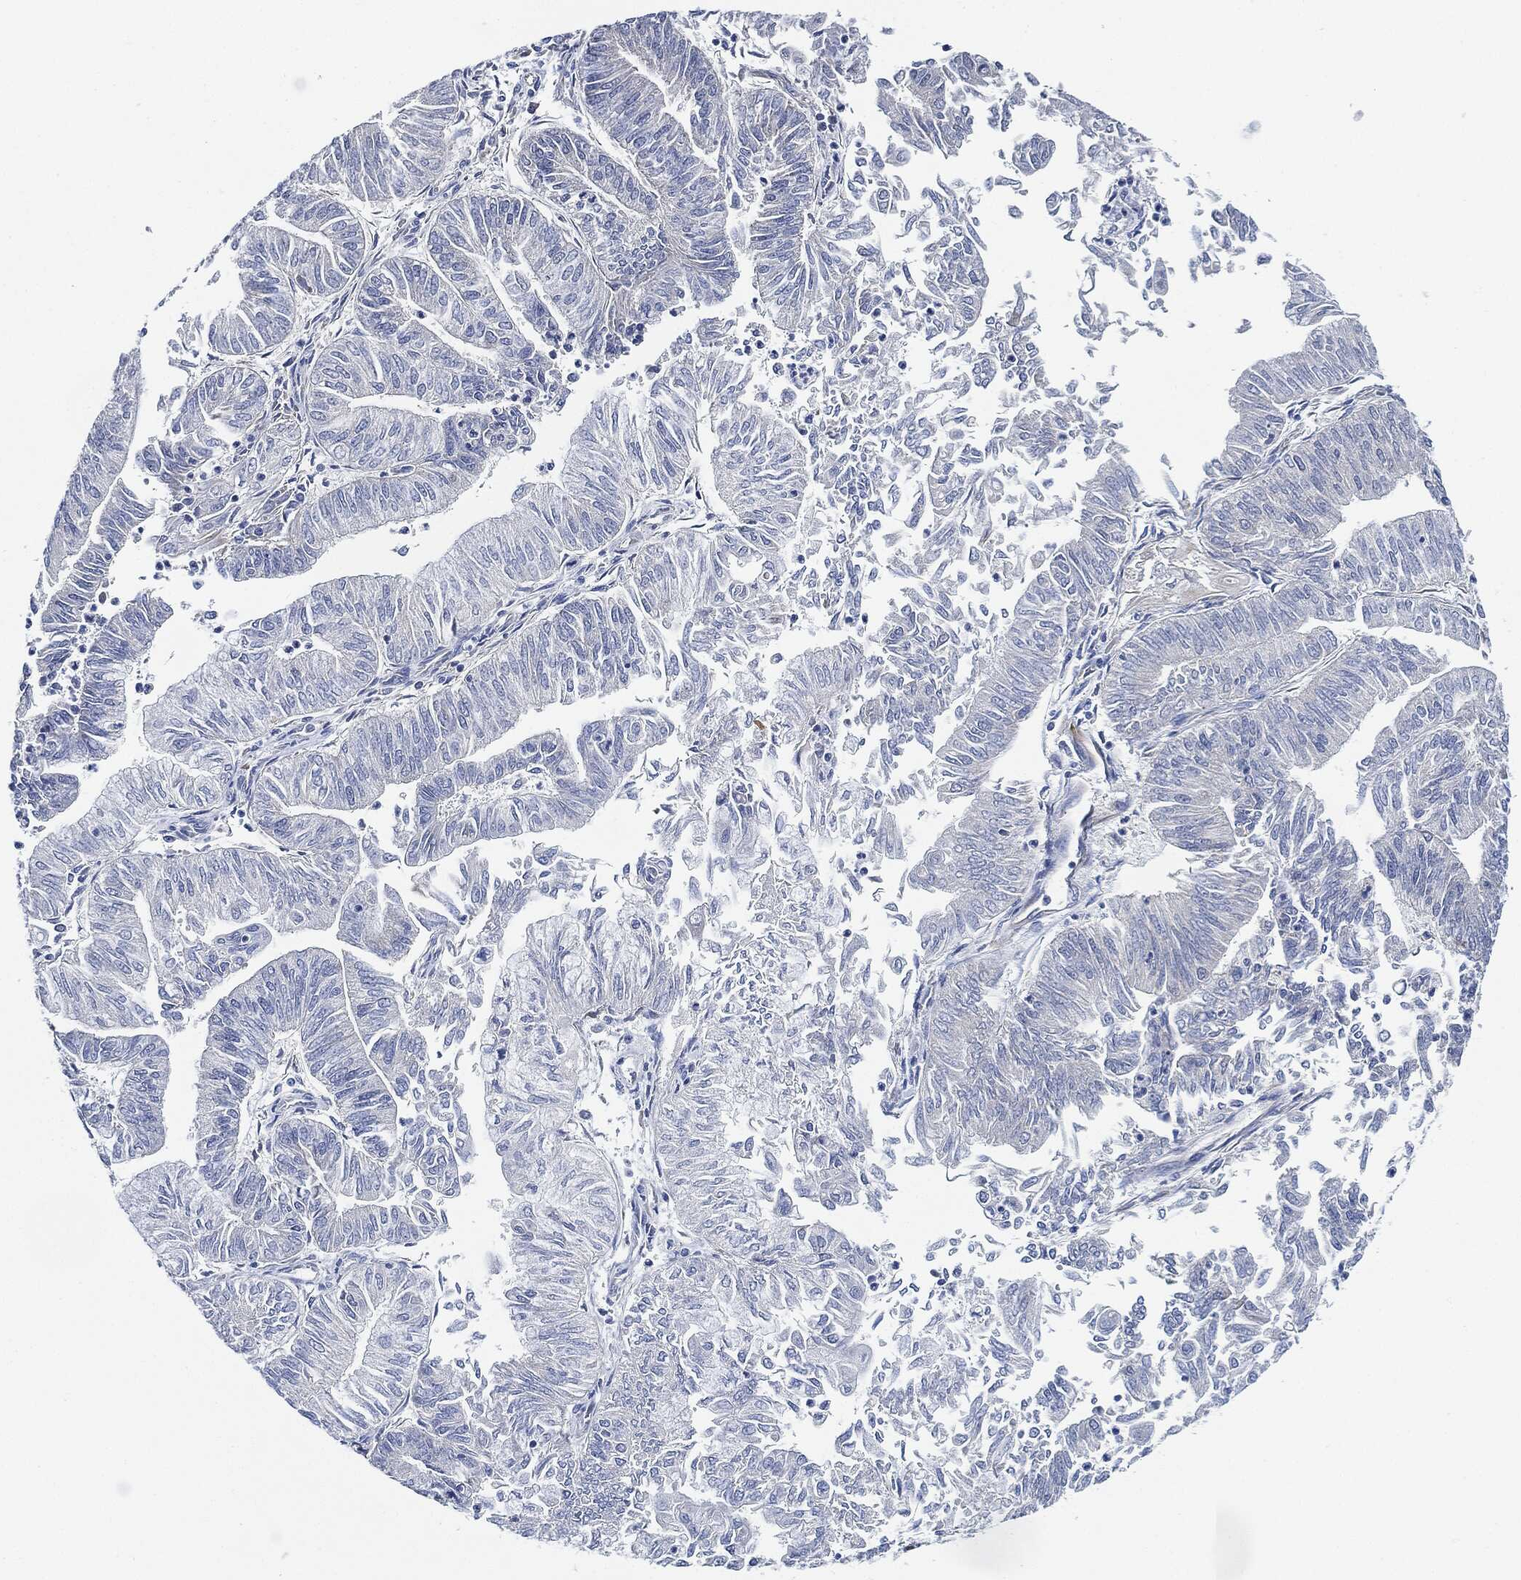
{"staining": {"intensity": "negative", "quantity": "none", "location": "none"}, "tissue": "endometrial cancer", "cell_type": "Tumor cells", "image_type": "cancer", "snomed": [{"axis": "morphology", "description": "Adenocarcinoma, NOS"}, {"axis": "topography", "description": "Endometrium"}], "caption": "An image of human adenocarcinoma (endometrial) is negative for staining in tumor cells. (Stains: DAB immunohistochemistry (IHC) with hematoxylin counter stain, Microscopy: brightfield microscopy at high magnification).", "gene": "THSD1", "patient": {"sex": "female", "age": 59}}